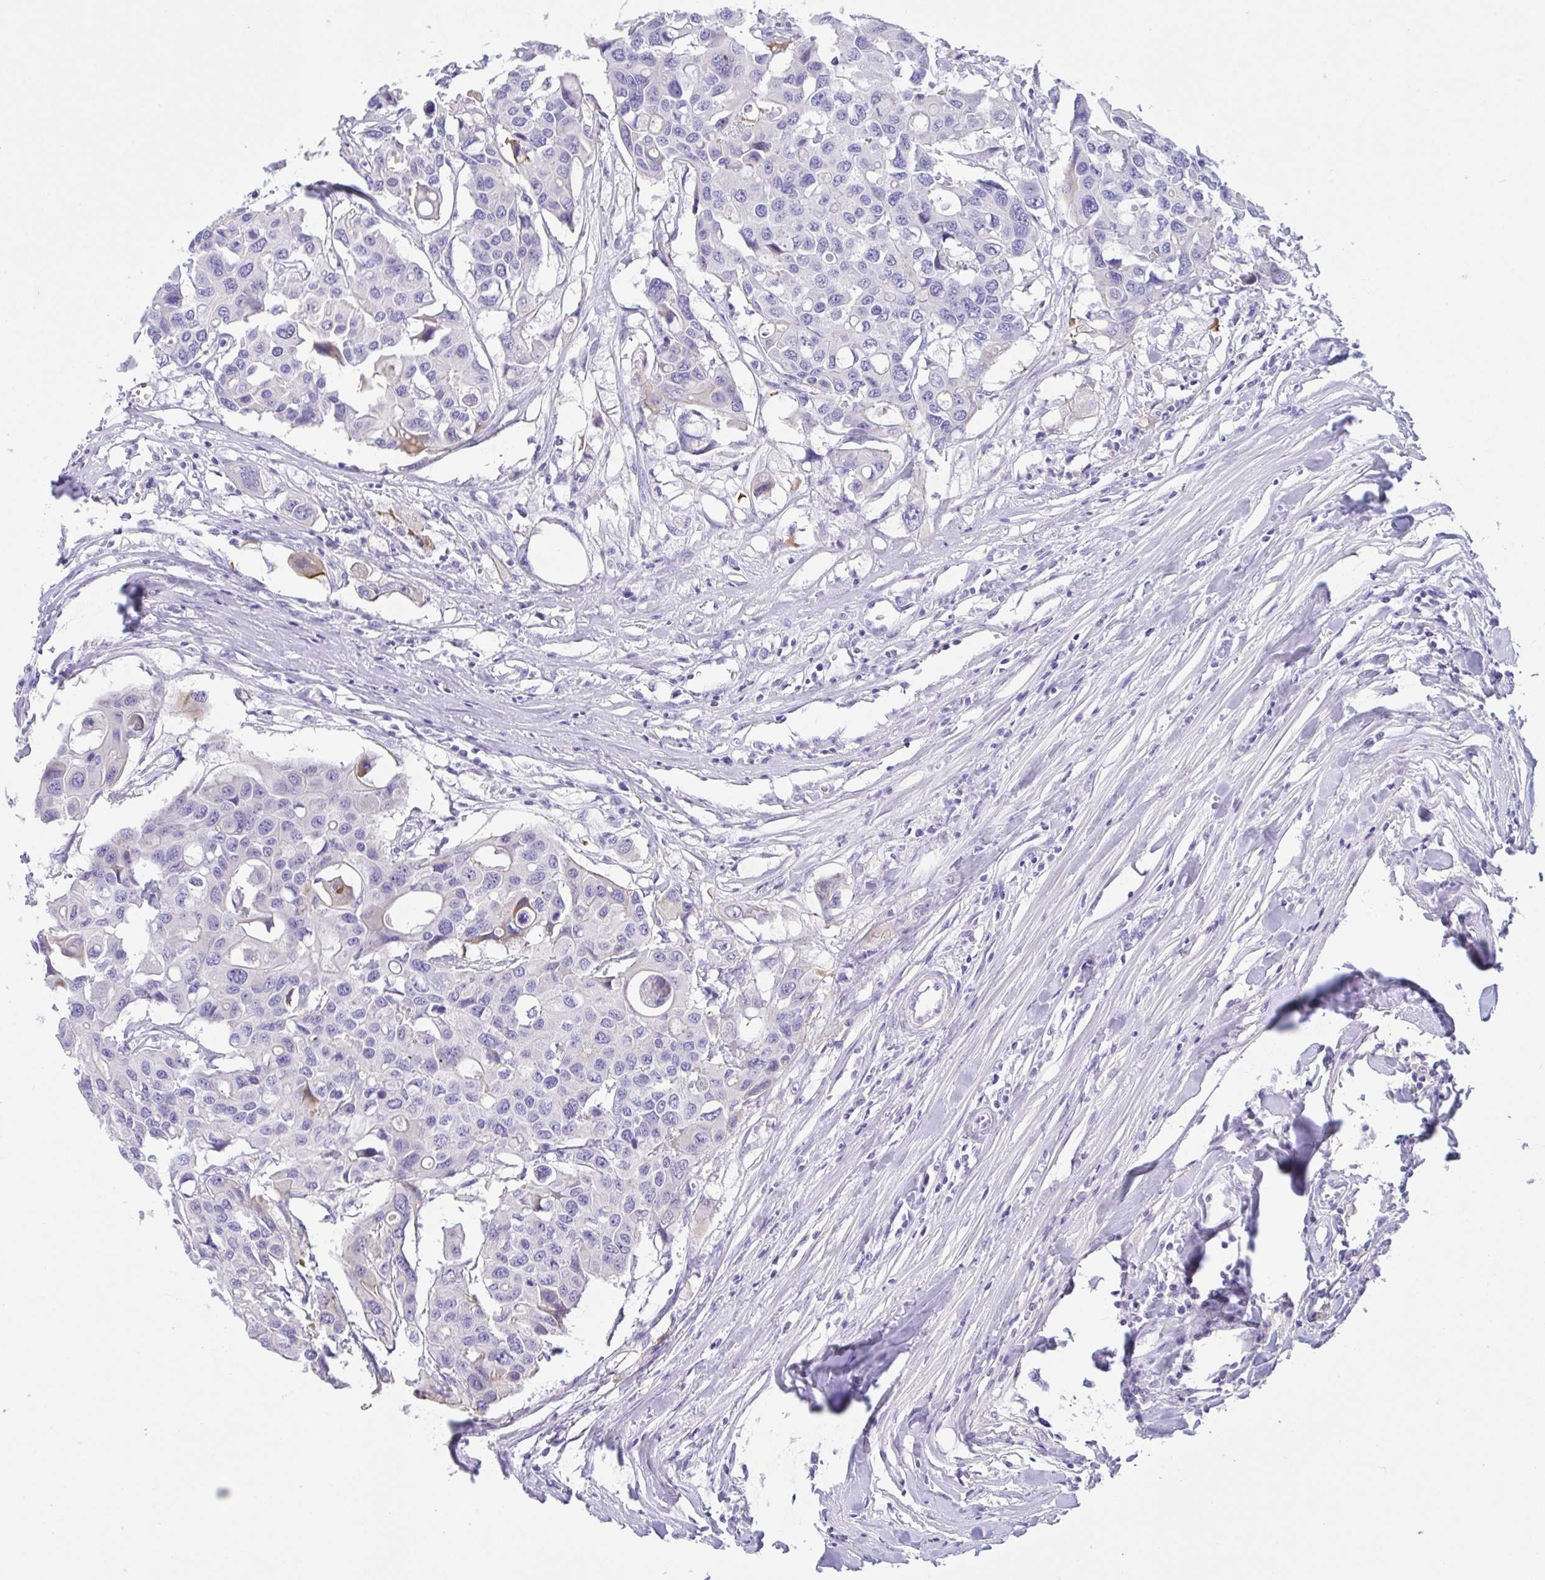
{"staining": {"intensity": "negative", "quantity": "none", "location": "none"}, "tissue": "colorectal cancer", "cell_type": "Tumor cells", "image_type": "cancer", "snomed": [{"axis": "morphology", "description": "Adenocarcinoma, NOS"}, {"axis": "topography", "description": "Colon"}], "caption": "This image is of colorectal adenocarcinoma stained with immunohistochemistry to label a protein in brown with the nuclei are counter-stained blue. There is no expression in tumor cells.", "gene": "FBXL20", "patient": {"sex": "male", "age": 77}}